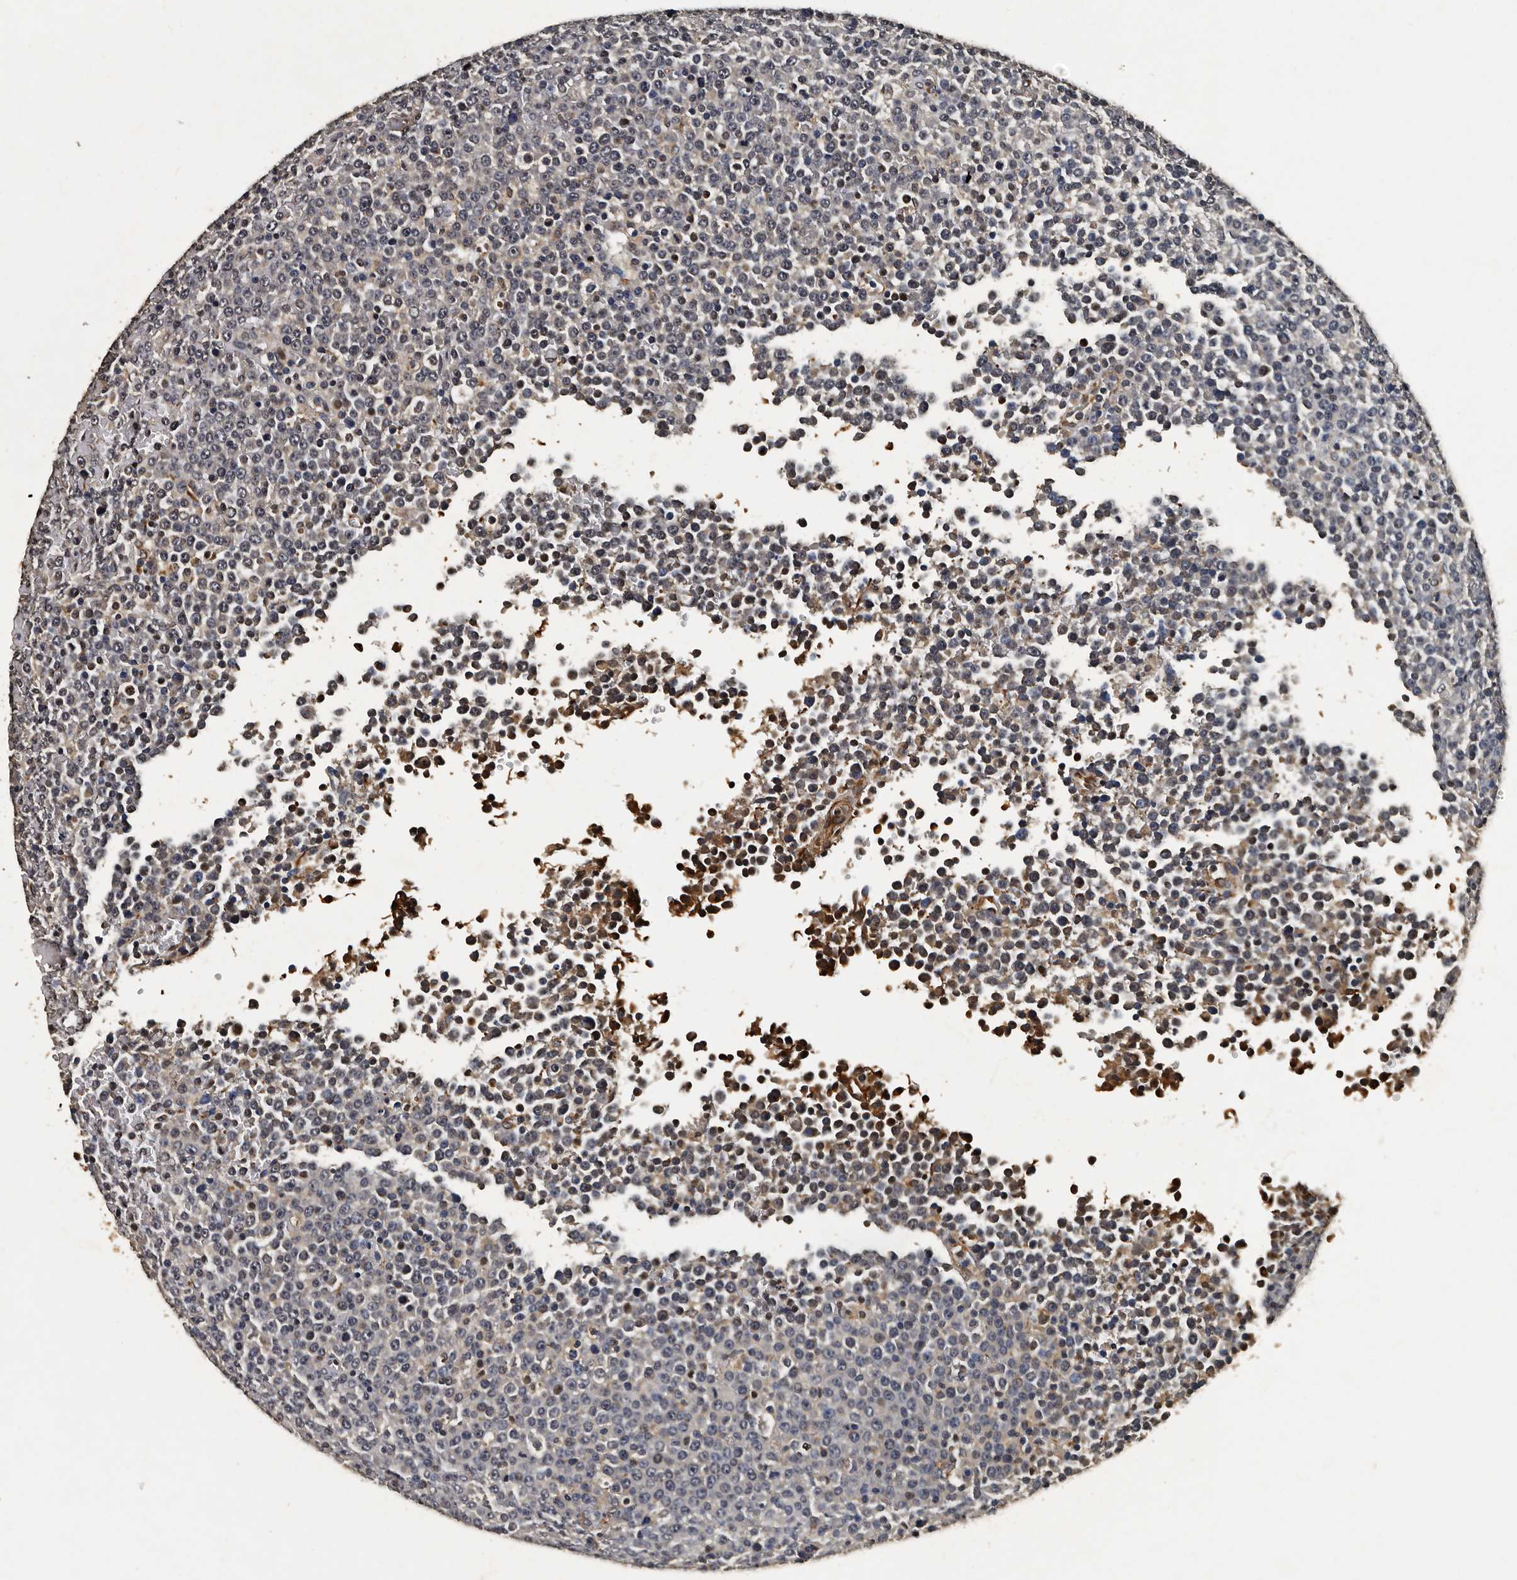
{"staining": {"intensity": "negative", "quantity": "none", "location": "none"}, "tissue": "lymphoma", "cell_type": "Tumor cells", "image_type": "cancer", "snomed": [{"axis": "morphology", "description": "Malignant lymphoma, non-Hodgkin's type, High grade"}, {"axis": "topography", "description": "Lymph node"}], "caption": "A micrograph of human lymphoma is negative for staining in tumor cells.", "gene": "CPNE3", "patient": {"sex": "male", "age": 13}}